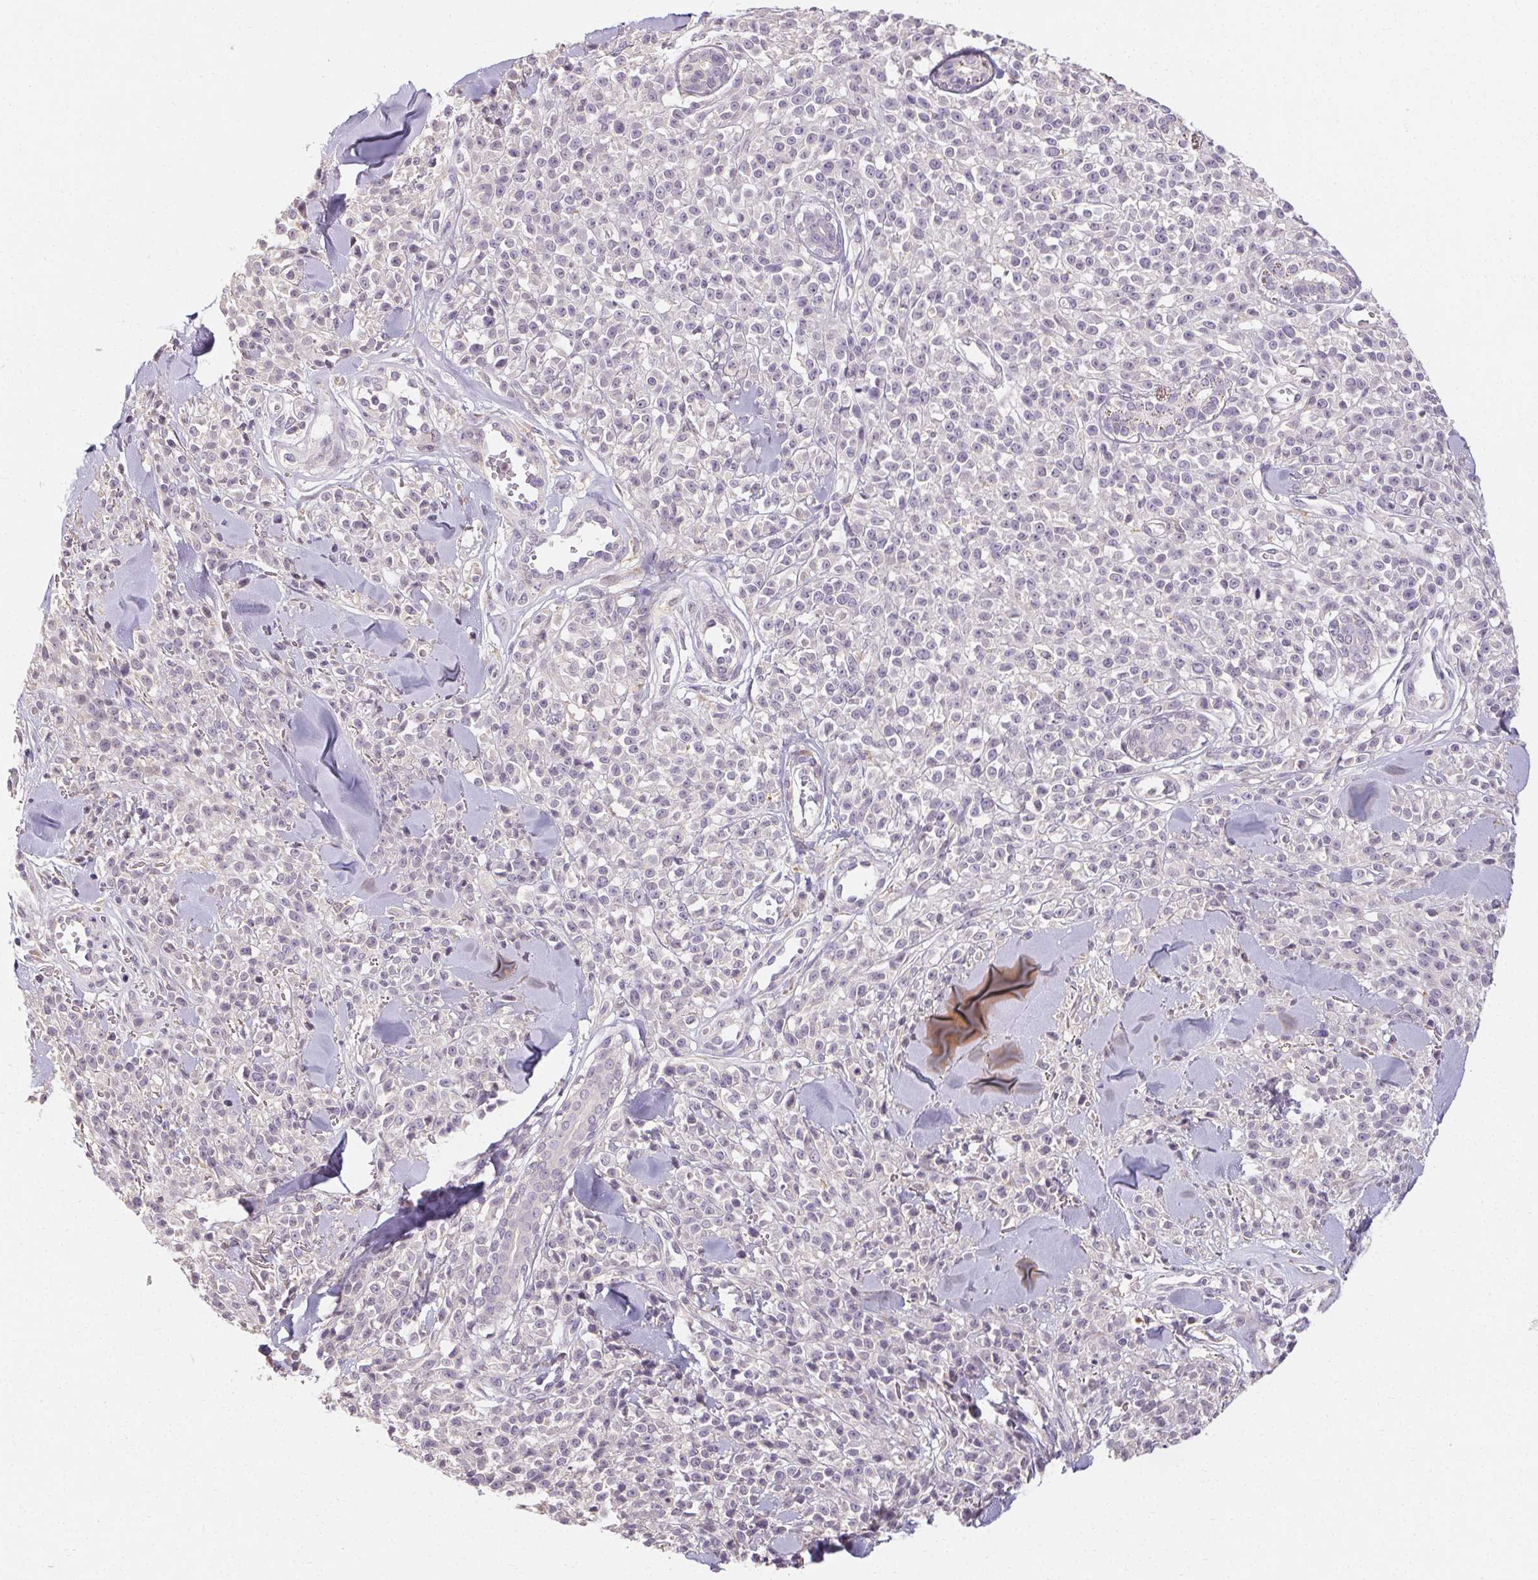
{"staining": {"intensity": "negative", "quantity": "none", "location": "none"}, "tissue": "melanoma", "cell_type": "Tumor cells", "image_type": "cancer", "snomed": [{"axis": "morphology", "description": "Malignant melanoma, NOS"}, {"axis": "topography", "description": "Skin"}, {"axis": "topography", "description": "Skin of trunk"}], "caption": "Immunohistochemical staining of melanoma shows no significant positivity in tumor cells.", "gene": "TMEM52B", "patient": {"sex": "male", "age": 74}}